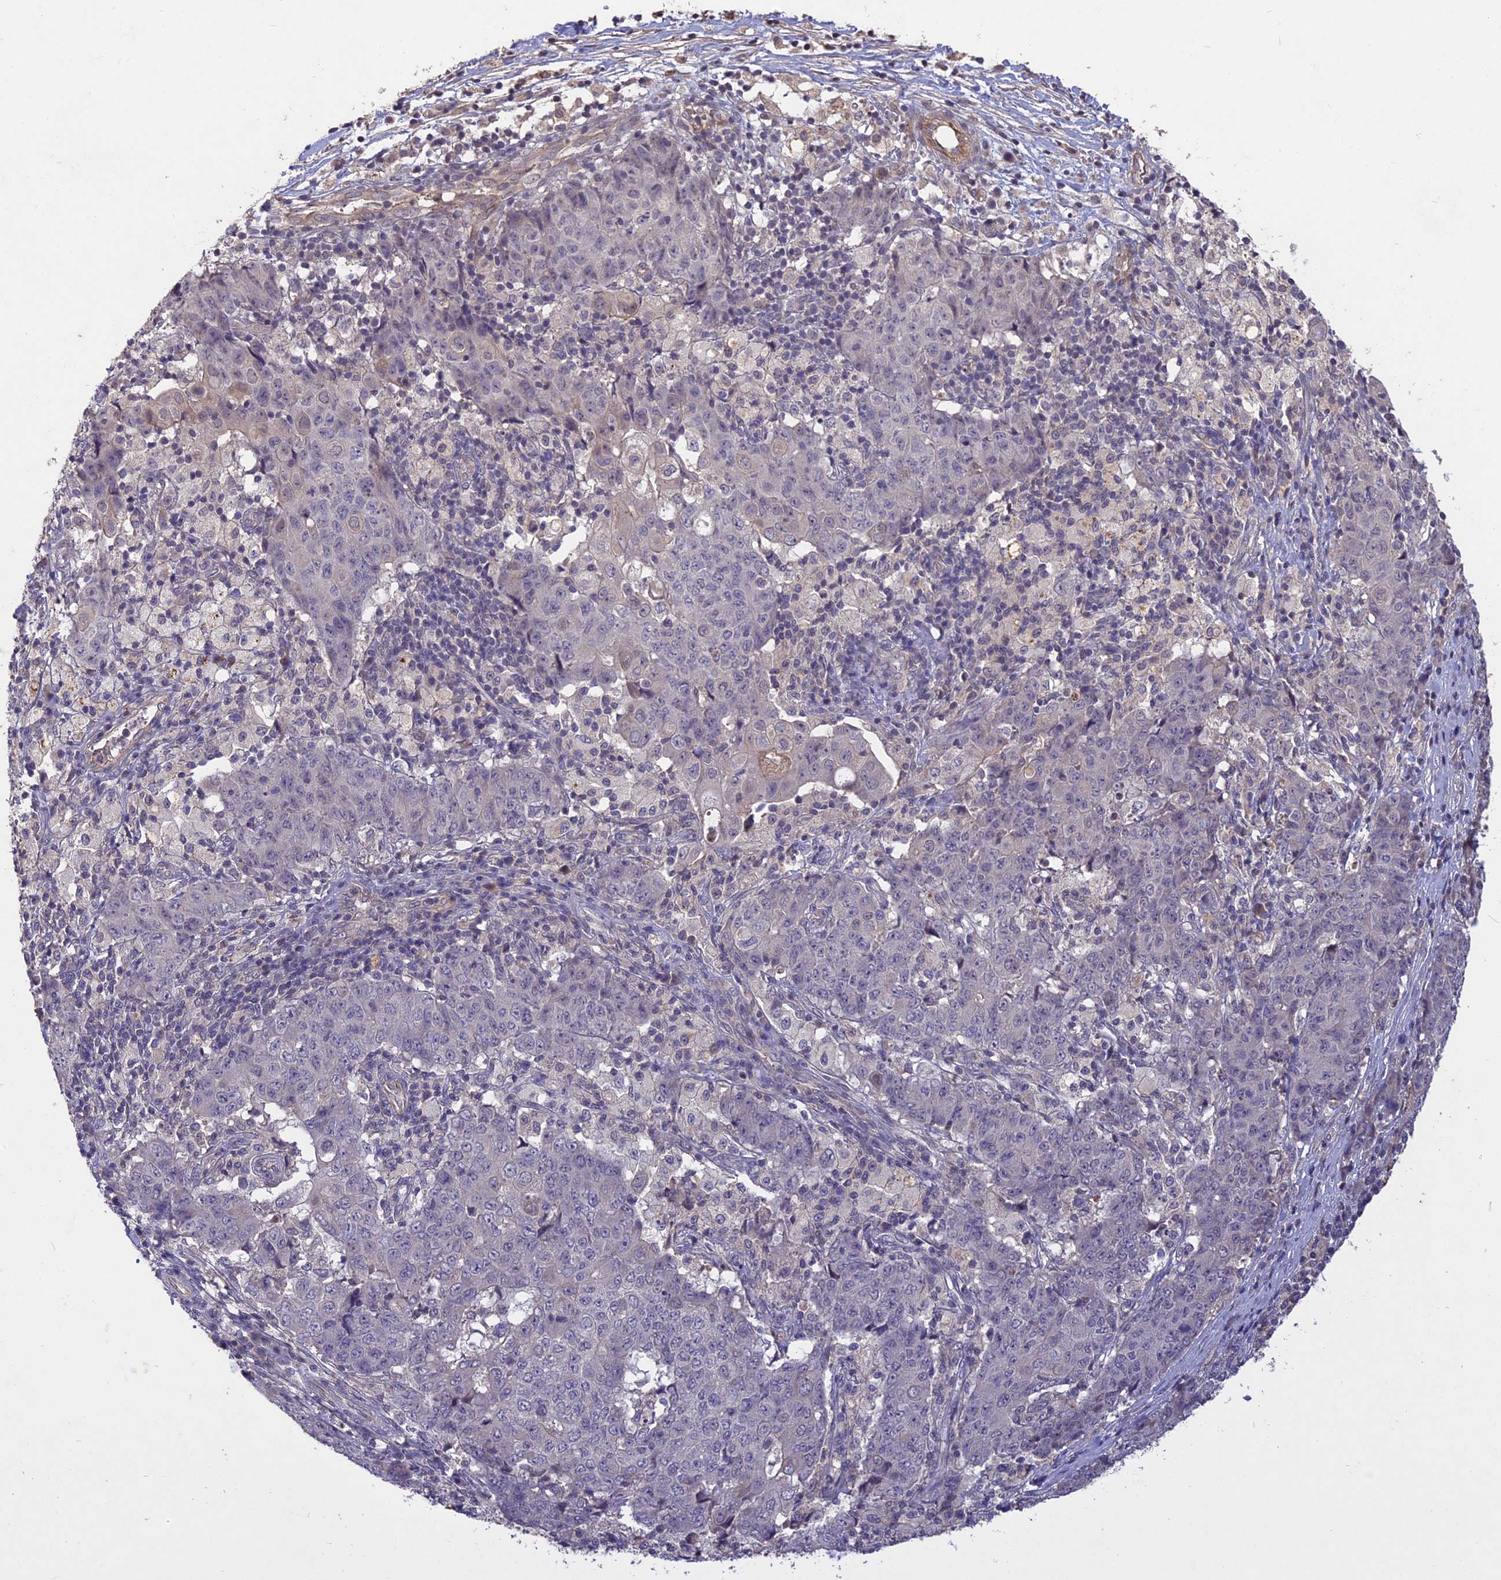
{"staining": {"intensity": "negative", "quantity": "none", "location": "none"}, "tissue": "ovarian cancer", "cell_type": "Tumor cells", "image_type": "cancer", "snomed": [{"axis": "morphology", "description": "Carcinoma, endometroid"}, {"axis": "topography", "description": "Ovary"}], "caption": "An IHC photomicrograph of ovarian cancer (endometroid carcinoma) is shown. There is no staining in tumor cells of ovarian cancer (endometroid carcinoma). (DAB immunohistochemistry visualized using brightfield microscopy, high magnification).", "gene": "ADO", "patient": {"sex": "female", "age": 42}}